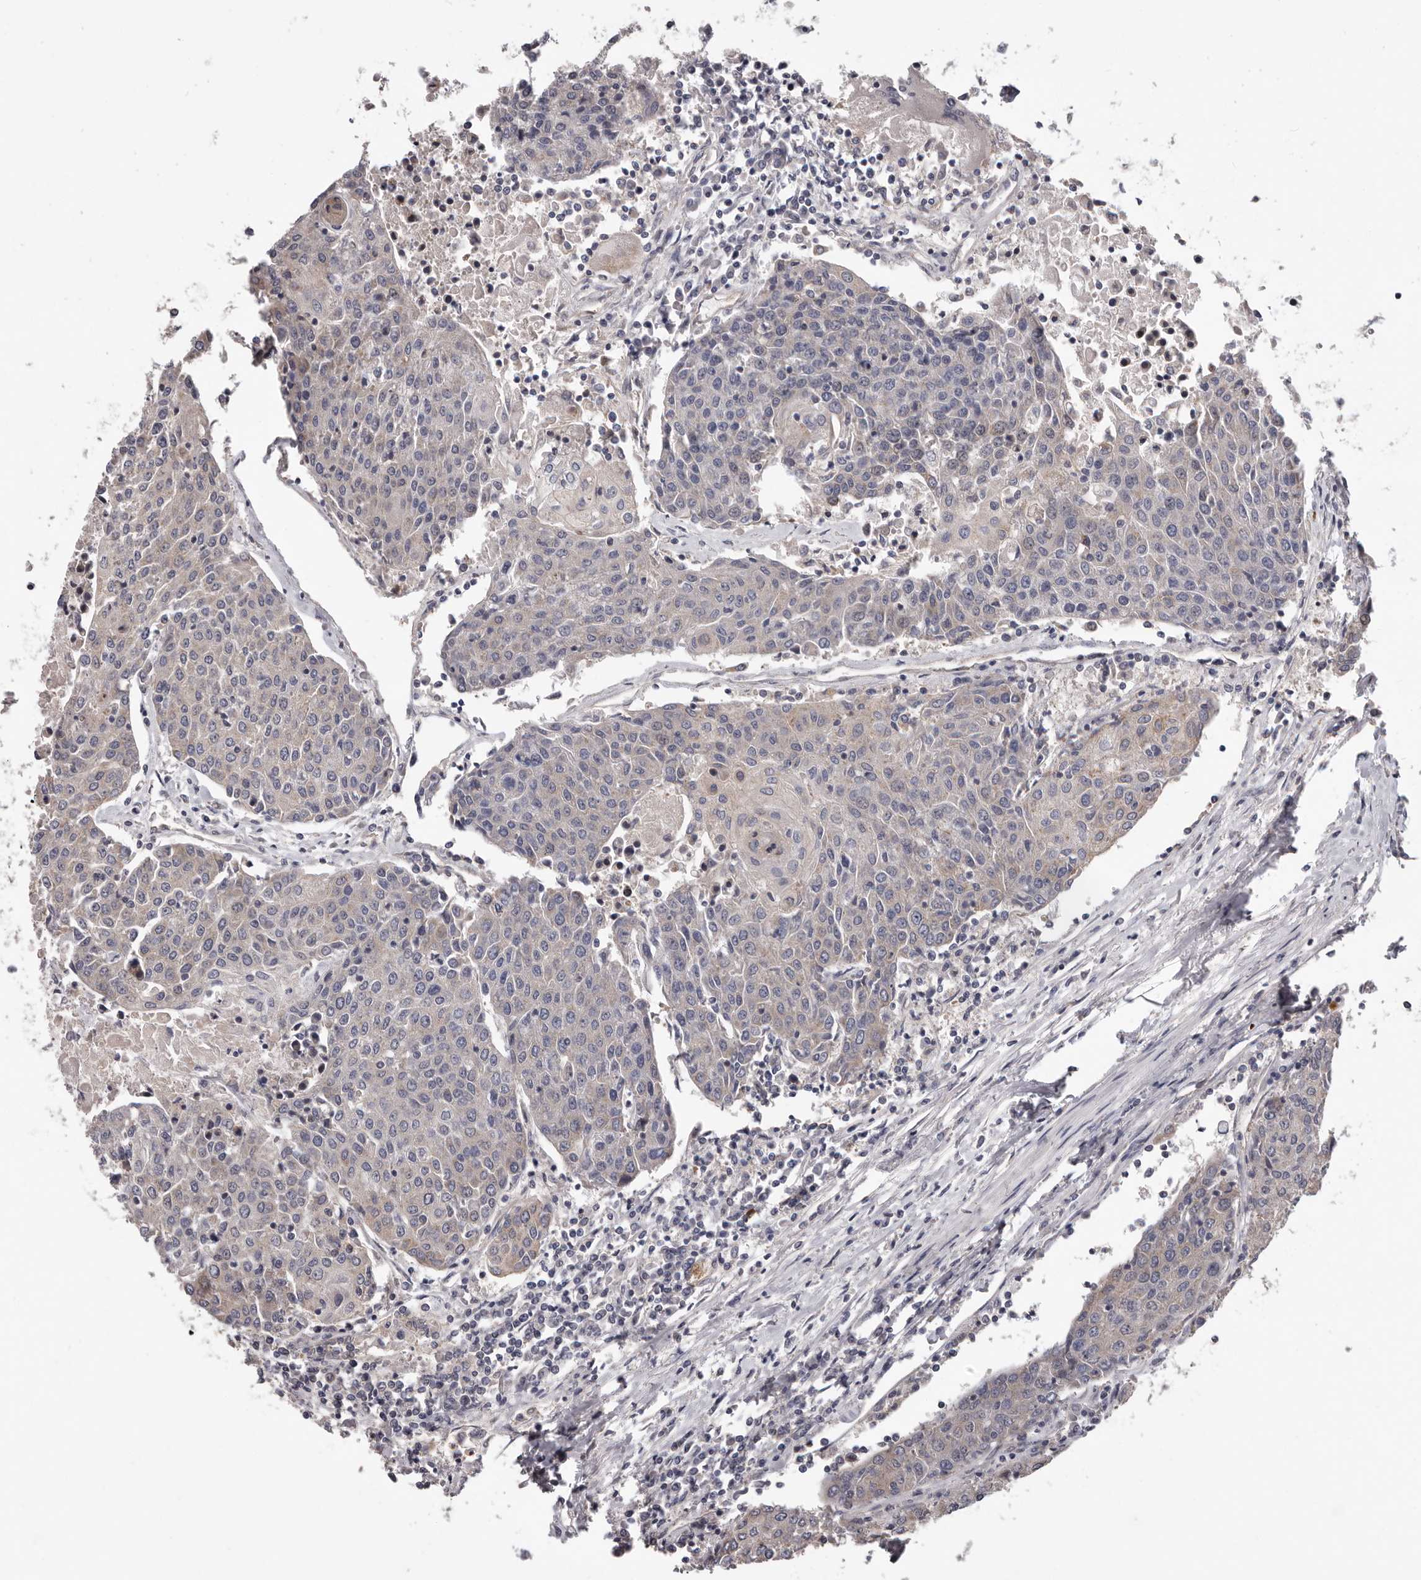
{"staining": {"intensity": "negative", "quantity": "none", "location": "none"}, "tissue": "urothelial cancer", "cell_type": "Tumor cells", "image_type": "cancer", "snomed": [{"axis": "morphology", "description": "Urothelial carcinoma, High grade"}, {"axis": "topography", "description": "Urinary bladder"}], "caption": "There is no significant positivity in tumor cells of urothelial cancer.", "gene": "VPS37A", "patient": {"sex": "female", "age": 85}}